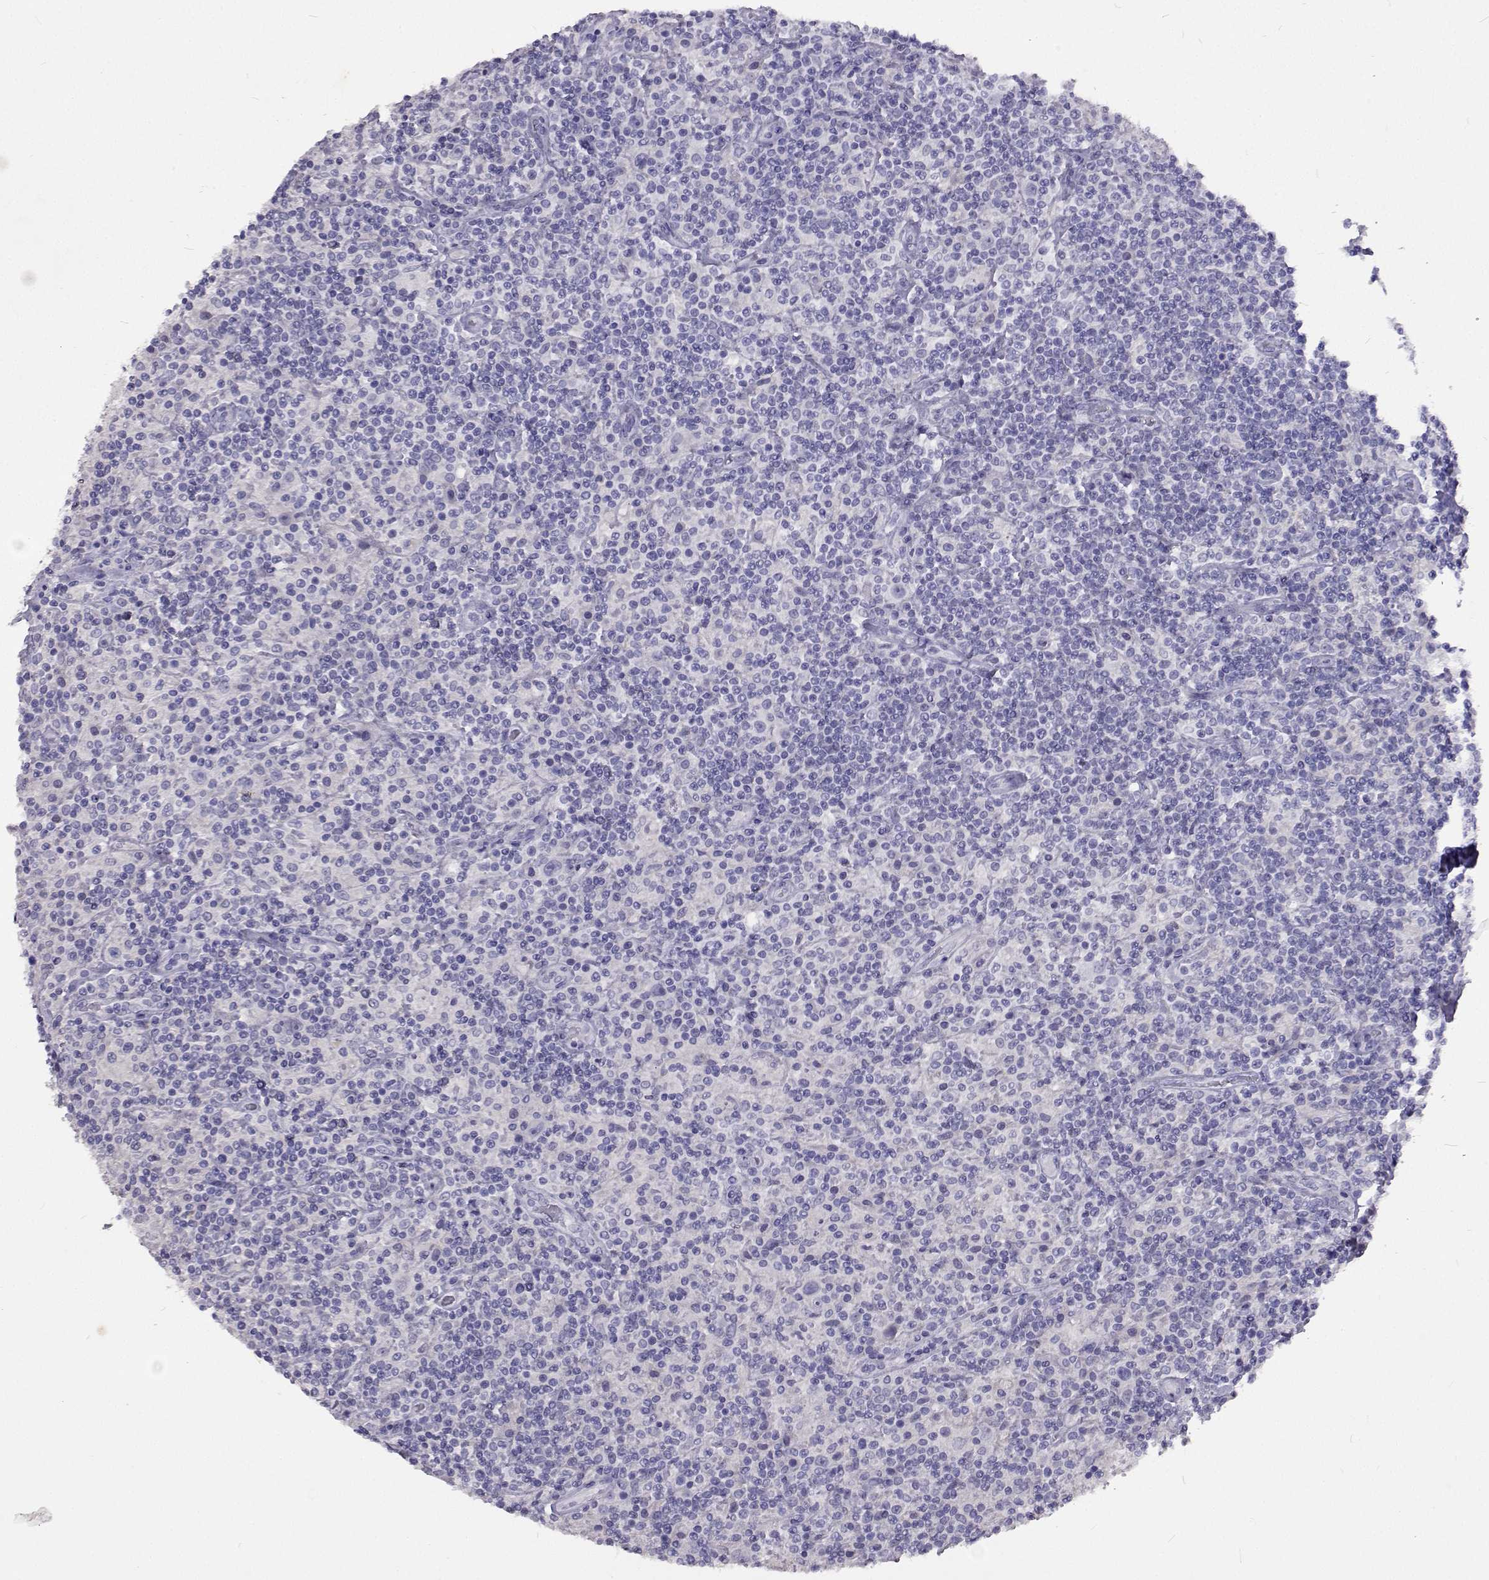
{"staining": {"intensity": "negative", "quantity": "none", "location": "none"}, "tissue": "lymphoma", "cell_type": "Tumor cells", "image_type": "cancer", "snomed": [{"axis": "morphology", "description": "Hodgkin's disease, NOS"}, {"axis": "topography", "description": "Lymph node"}], "caption": "Photomicrograph shows no significant protein positivity in tumor cells of lymphoma. (Immunohistochemistry, brightfield microscopy, high magnification).", "gene": "CFAP44", "patient": {"sex": "male", "age": 70}}